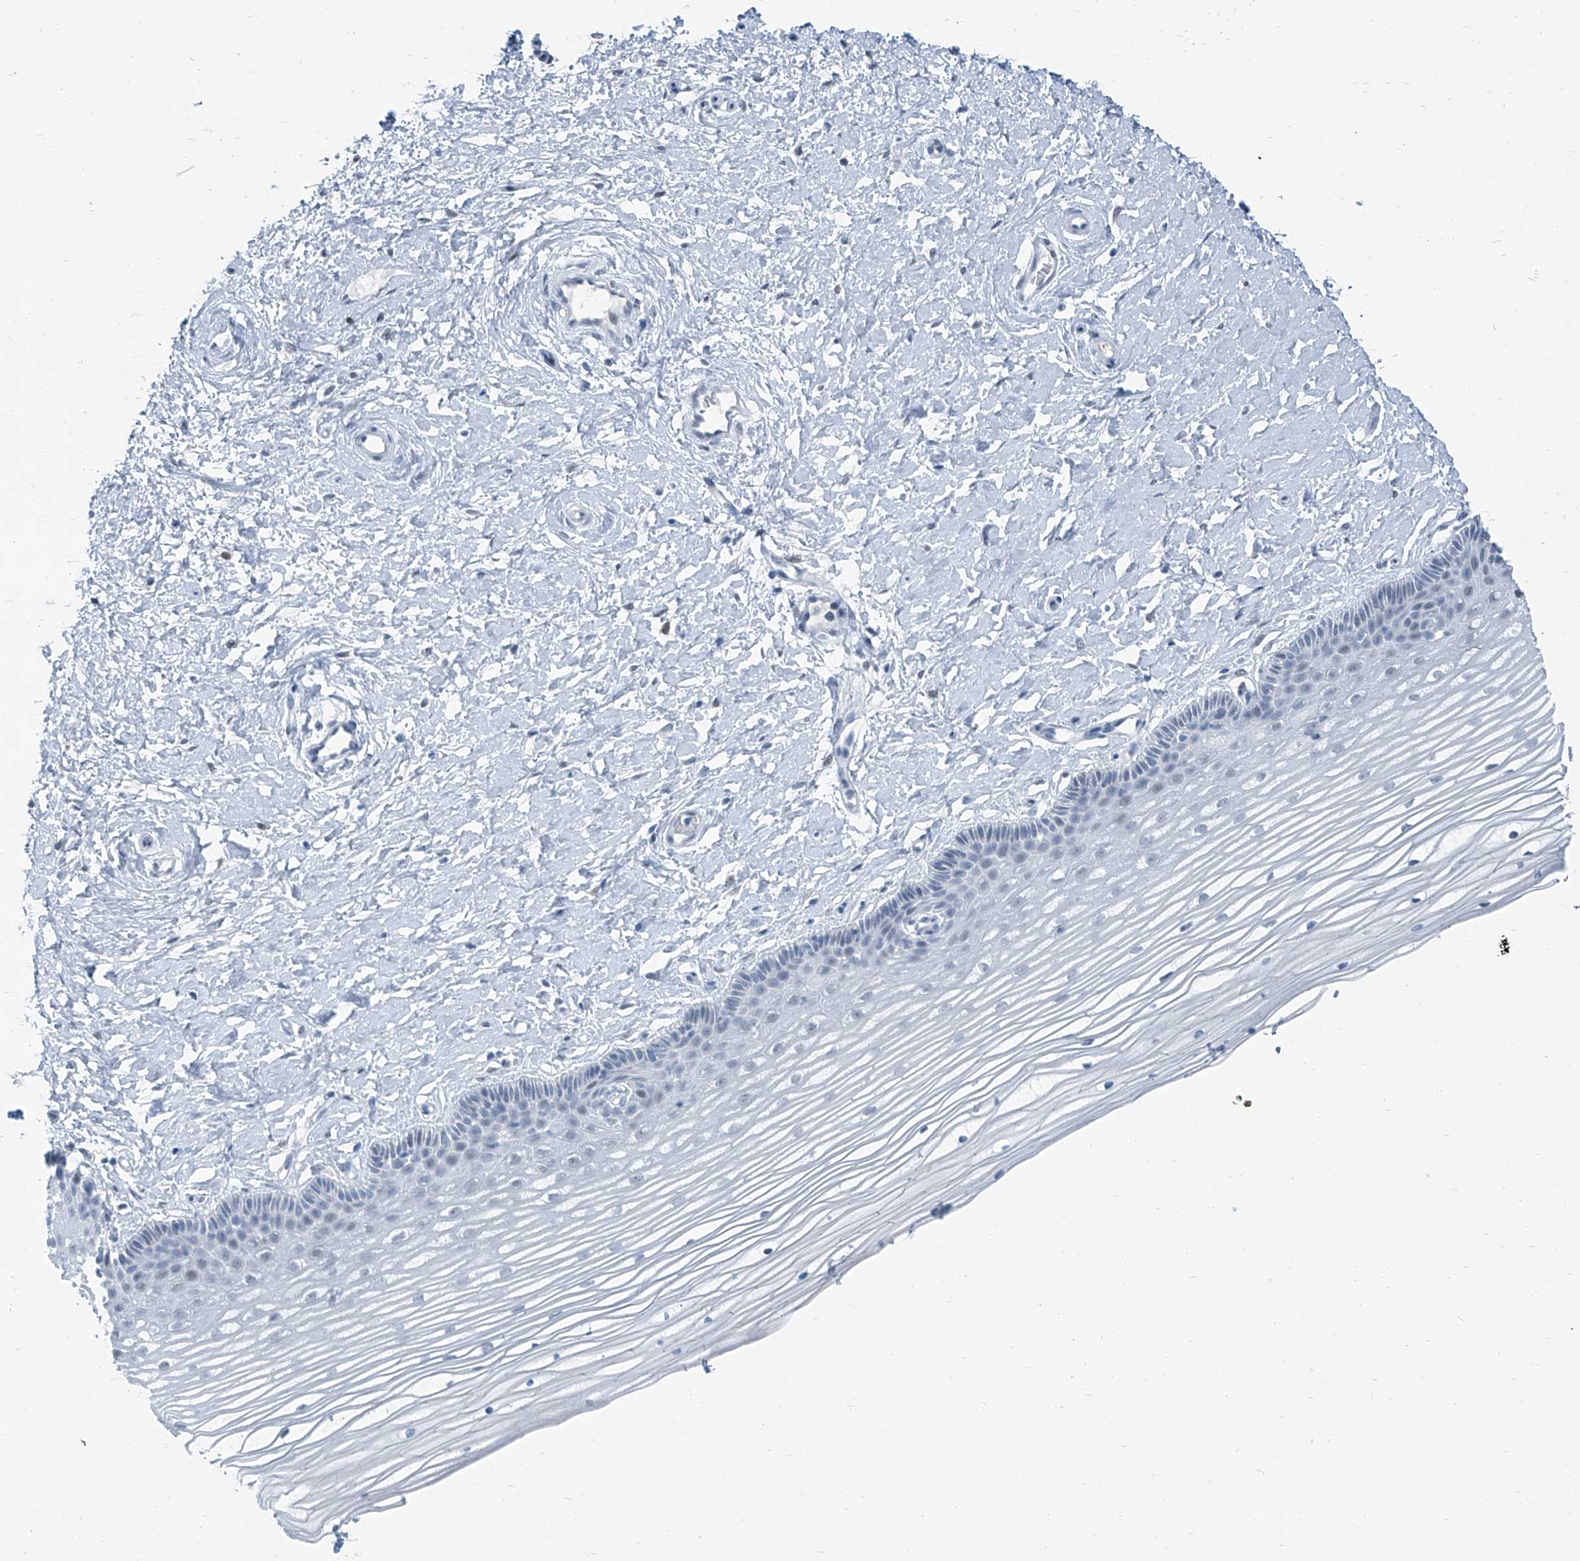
{"staining": {"intensity": "negative", "quantity": "none", "location": "none"}, "tissue": "vagina", "cell_type": "Squamous epithelial cells", "image_type": "normal", "snomed": [{"axis": "morphology", "description": "Normal tissue, NOS"}, {"axis": "topography", "description": "Vagina"}, {"axis": "topography", "description": "Cervix"}], "caption": "IHC photomicrograph of benign vagina: vagina stained with DAB displays no significant protein positivity in squamous epithelial cells. (DAB immunohistochemistry, high magnification).", "gene": "RGN", "patient": {"sex": "female", "age": 40}}